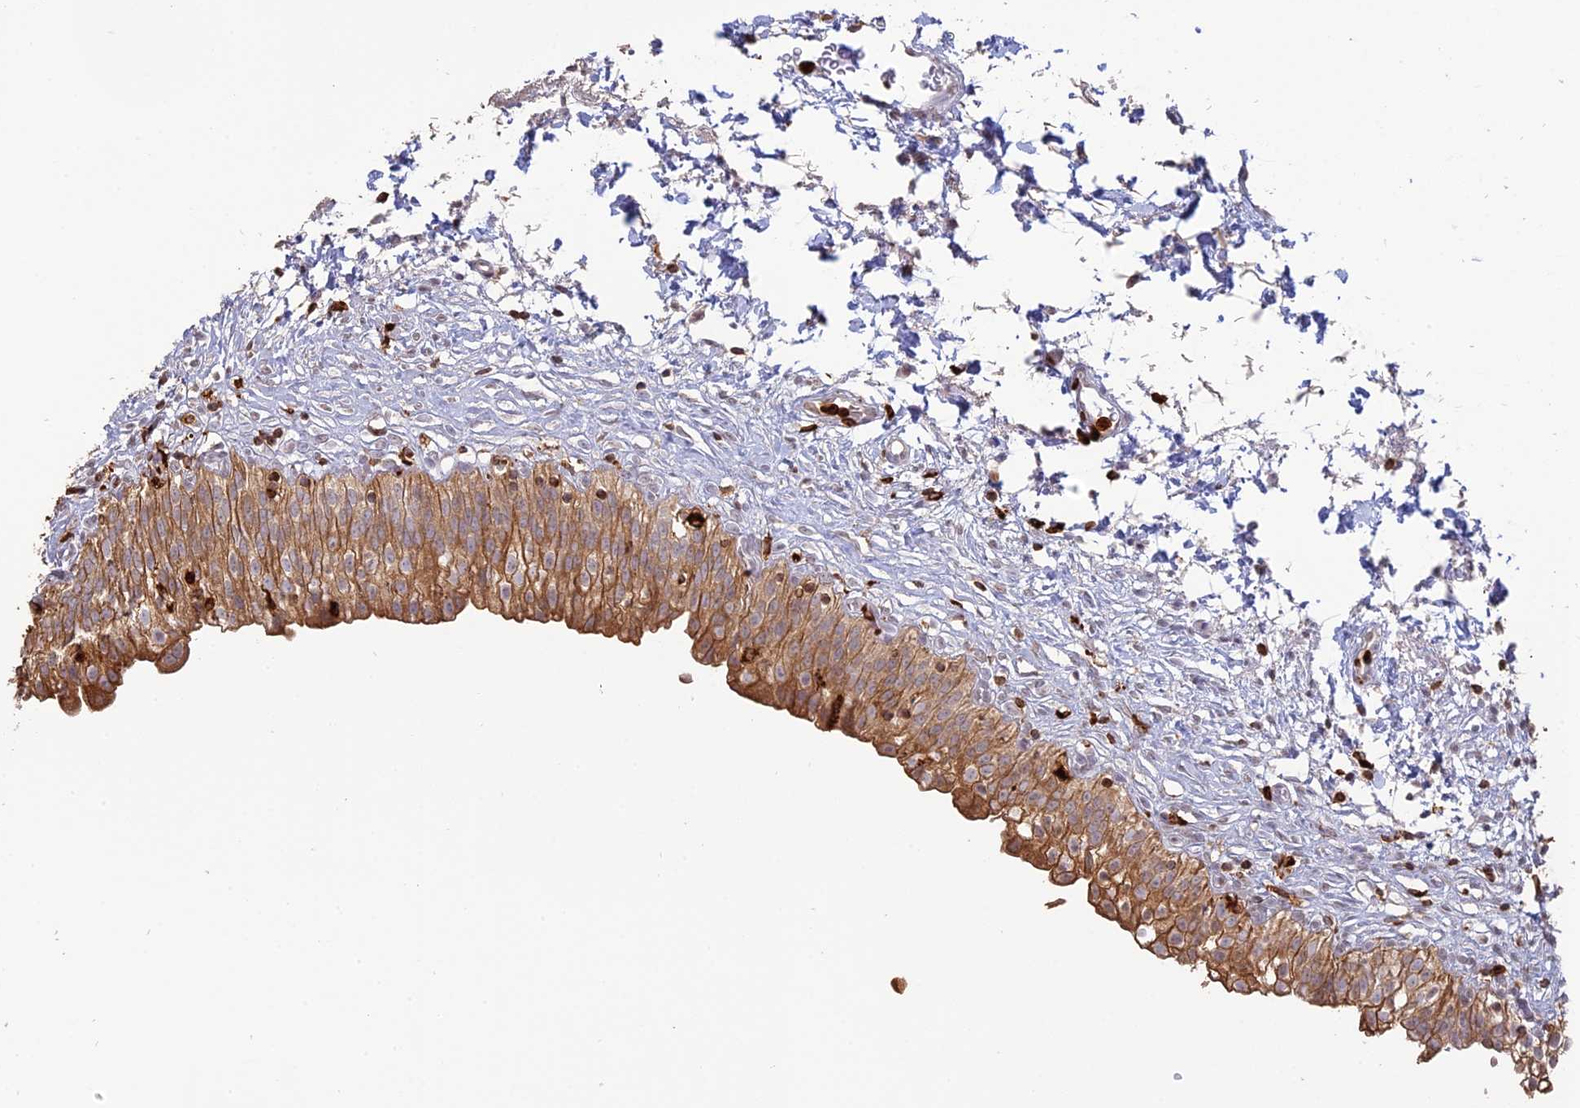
{"staining": {"intensity": "strong", "quantity": ">75%", "location": "cytoplasmic/membranous"}, "tissue": "urinary bladder", "cell_type": "Urothelial cells", "image_type": "normal", "snomed": [{"axis": "morphology", "description": "Normal tissue, NOS"}, {"axis": "topography", "description": "Urinary bladder"}], "caption": "Strong cytoplasmic/membranous protein expression is seen in approximately >75% of urothelial cells in urinary bladder.", "gene": "APOBR", "patient": {"sex": "male", "age": 55}}